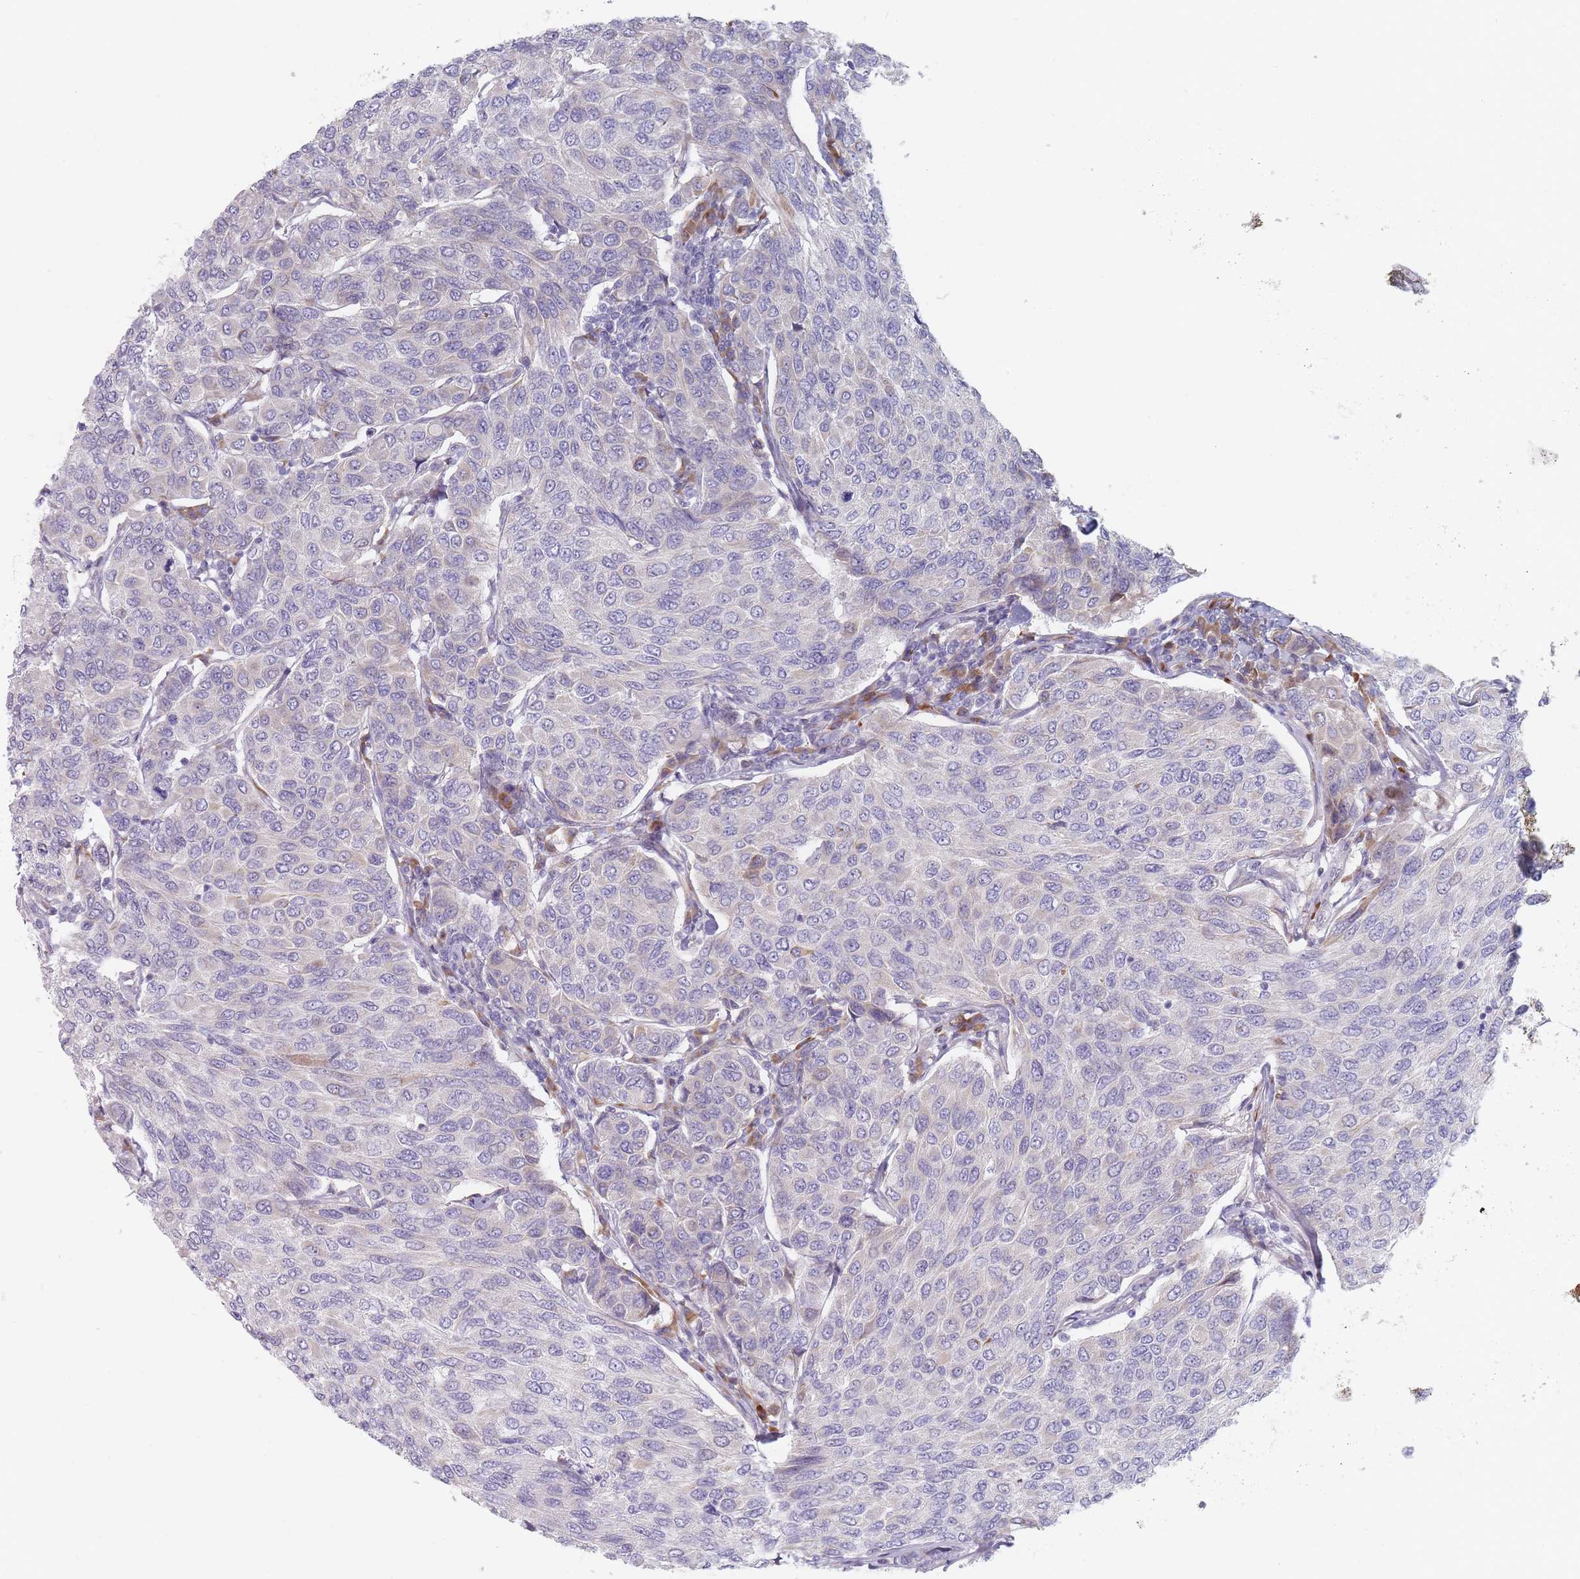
{"staining": {"intensity": "negative", "quantity": "none", "location": "none"}, "tissue": "breast cancer", "cell_type": "Tumor cells", "image_type": "cancer", "snomed": [{"axis": "morphology", "description": "Duct carcinoma"}, {"axis": "topography", "description": "Breast"}], "caption": "Tumor cells show no significant positivity in invasive ductal carcinoma (breast).", "gene": "SPATS1", "patient": {"sex": "female", "age": 55}}